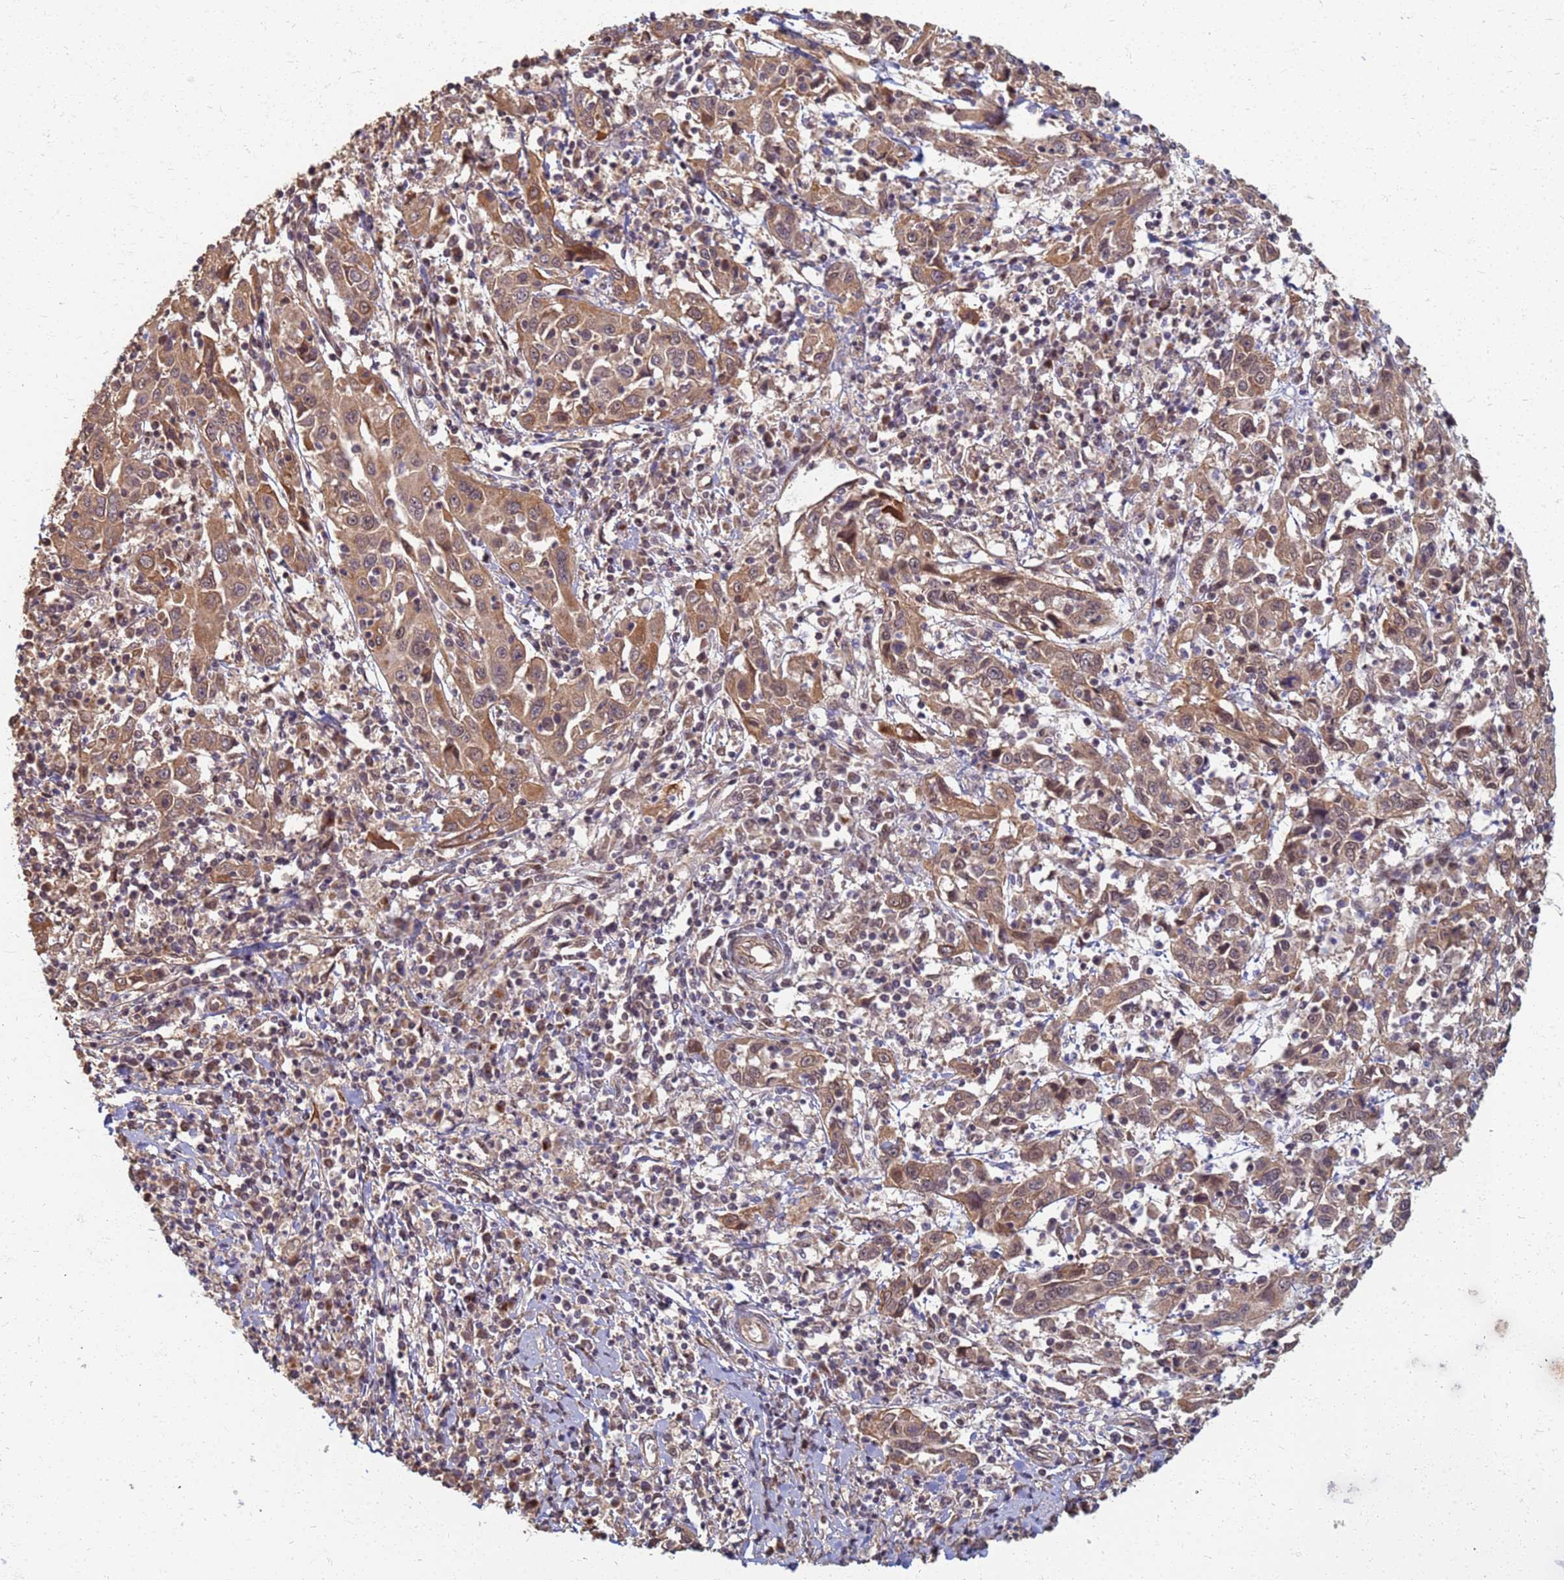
{"staining": {"intensity": "moderate", "quantity": "25%-75%", "location": "cytoplasmic/membranous"}, "tissue": "cervical cancer", "cell_type": "Tumor cells", "image_type": "cancer", "snomed": [{"axis": "morphology", "description": "Squamous cell carcinoma, NOS"}, {"axis": "topography", "description": "Cervix"}], "caption": "Brown immunohistochemical staining in human cervical cancer exhibits moderate cytoplasmic/membranous staining in about 25%-75% of tumor cells. (DAB IHC, brown staining for protein, blue staining for nuclei).", "gene": "ITGB4", "patient": {"sex": "female", "age": 46}}